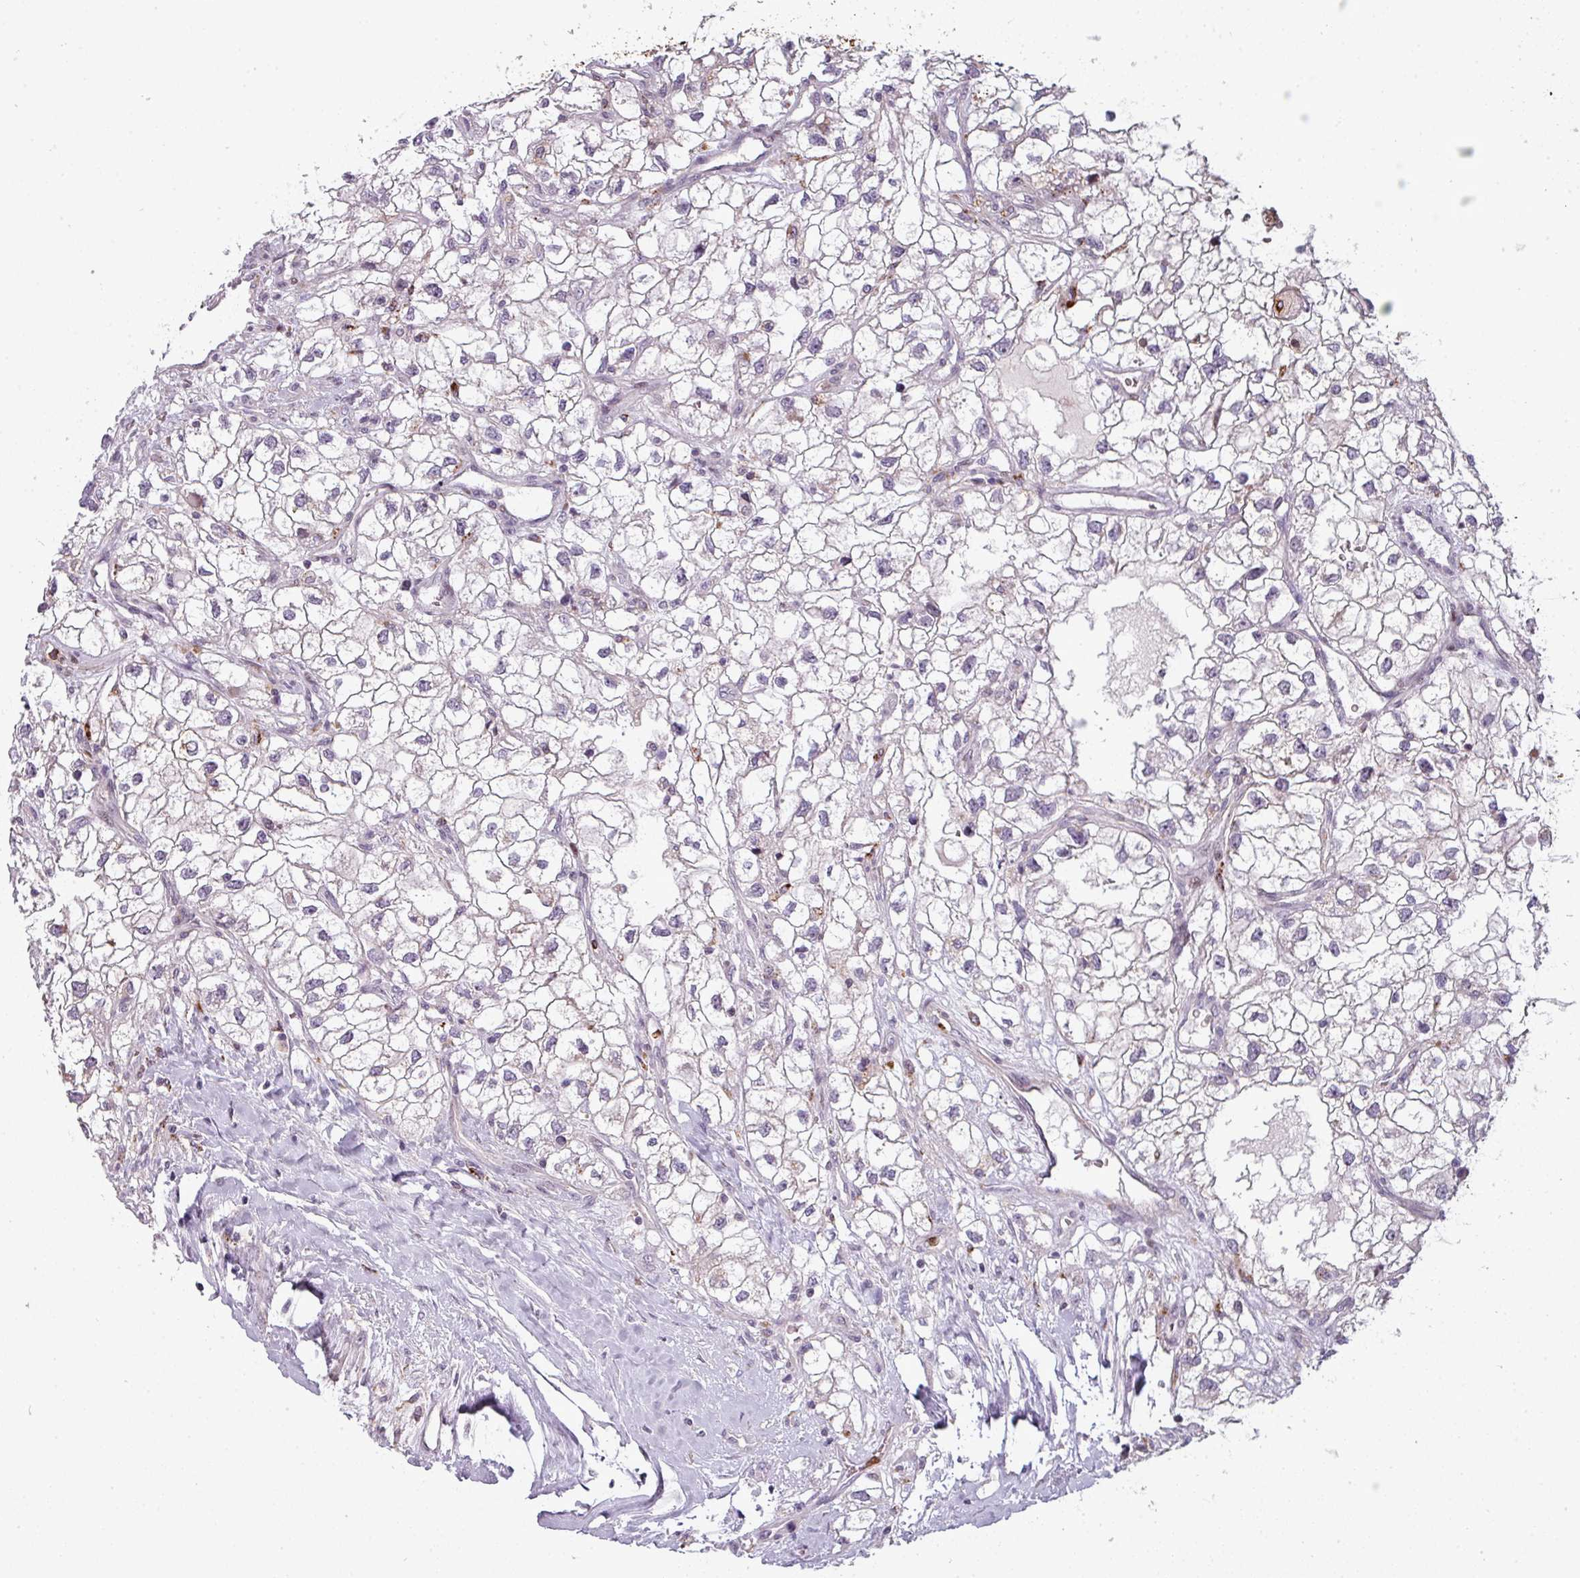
{"staining": {"intensity": "negative", "quantity": "none", "location": "none"}, "tissue": "renal cancer", "cell_type": "Tumor cells", "image_type": "cancer", "snomed": [{"axis": "morphology", "description": "Adenocarcinoma, NOS"}, {"axis": "topography", "description": "Kidney"}], "caption": "Histopathology image shows no protein expression in tumor cells of renal cancer tissue. (DAB immunohistochemistry (IHC) visualized using brightfield microscopy, high magnification).", "gene": "TMEFF1", "patient": {"sex": "male", "age": 59}}